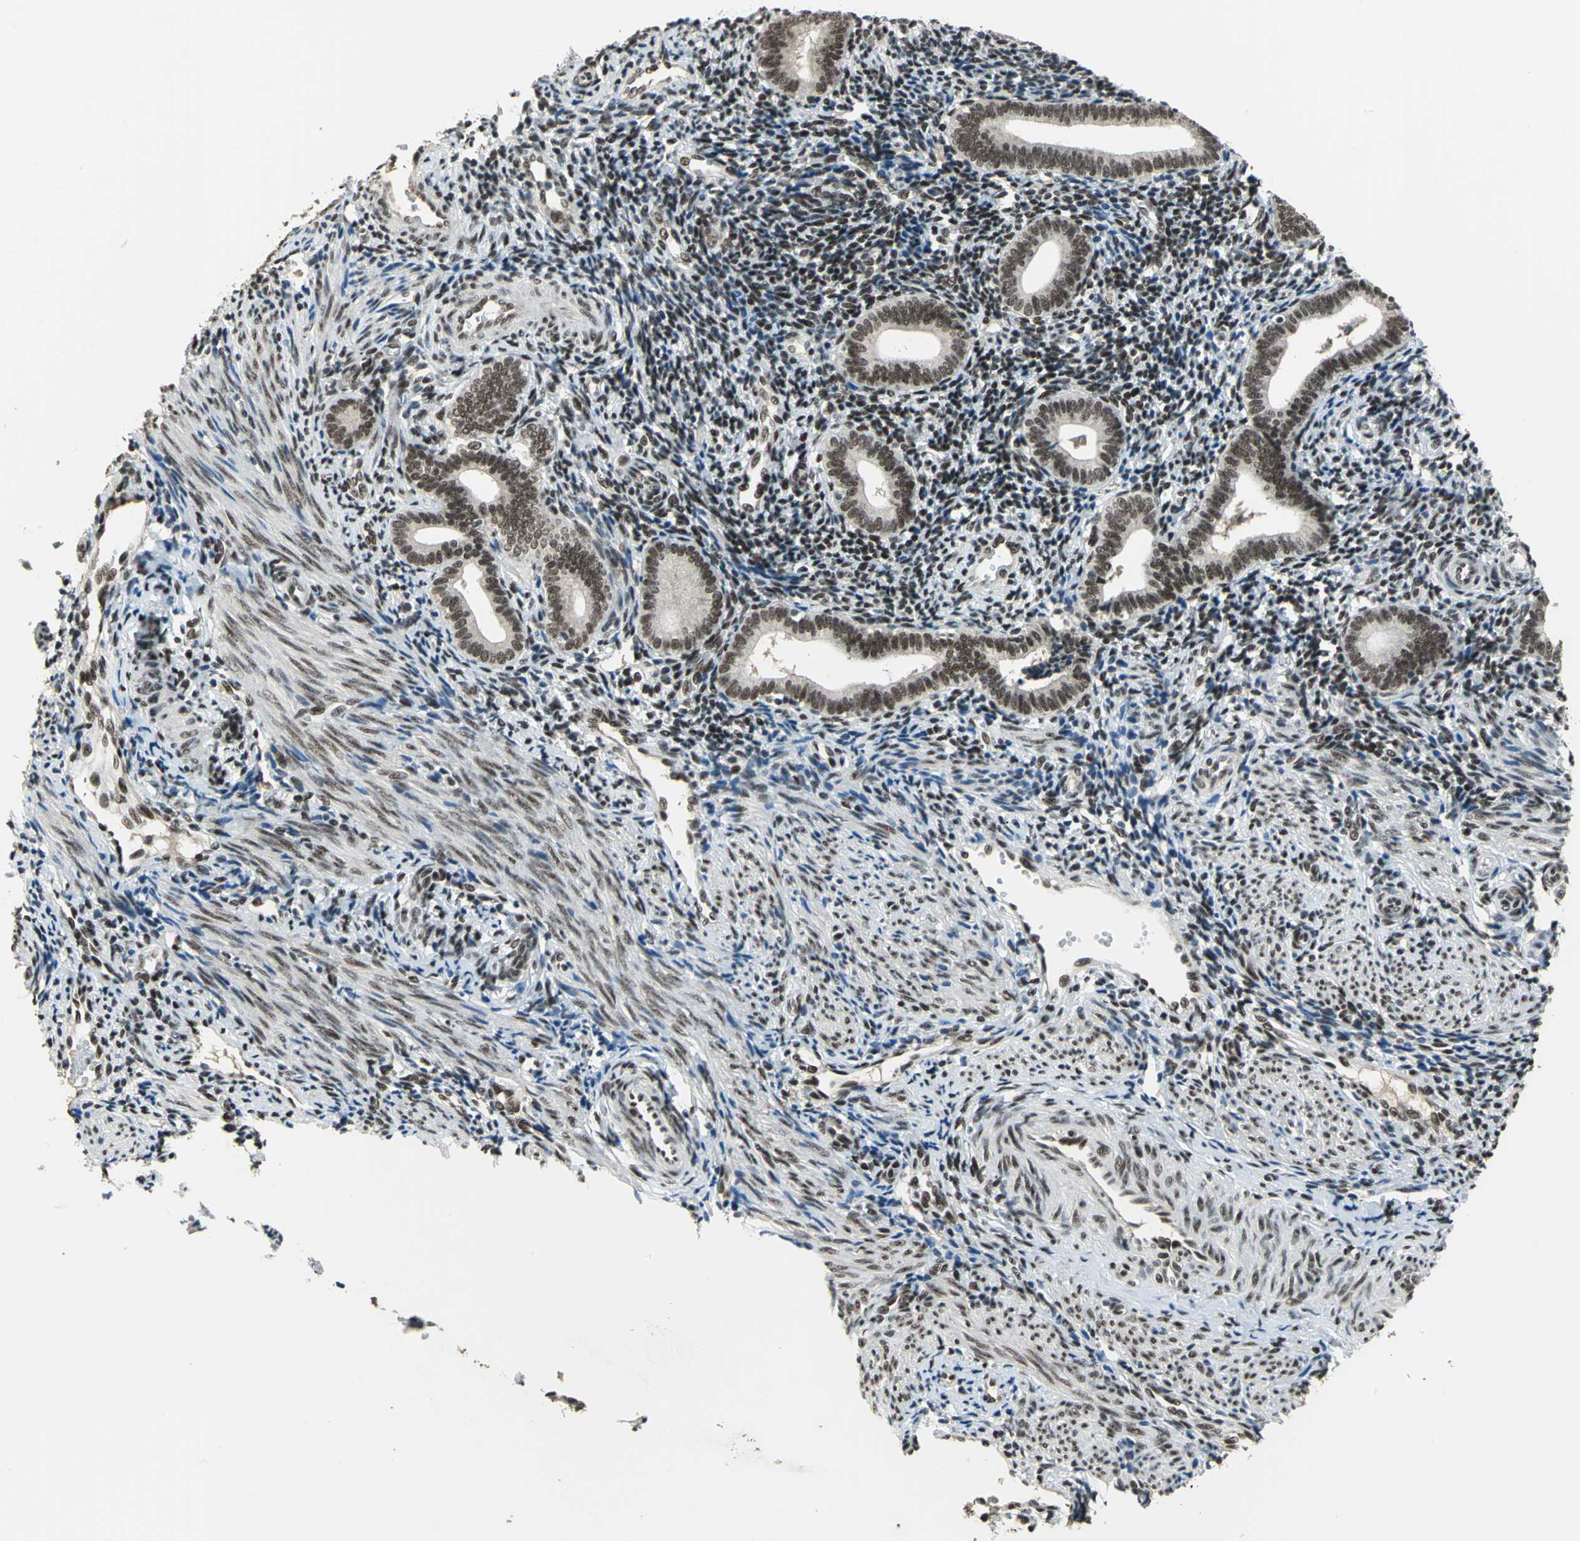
{"staining": {"intensity": "moderate", "quantity": ">75%", "location": "nuclear"}, "tissue": "endometrium", "cell_type": "Cells in endometrial stroma", "image_type": "normal", "snomed": [{"axis": "morphology", "description": "Normal tissue, NOS"}, {"axis": "topography", "description": "Uterus"}, {"axis": "topography", "description": "Endometrium"}], "caption": "This is a micrograph of IHC staining of normal endometrium, which shows moderate expression in the nuclear of cells in endometrial stroma.", "gene": "ELF2", "patient": {"sex": "female", "age": 33}}